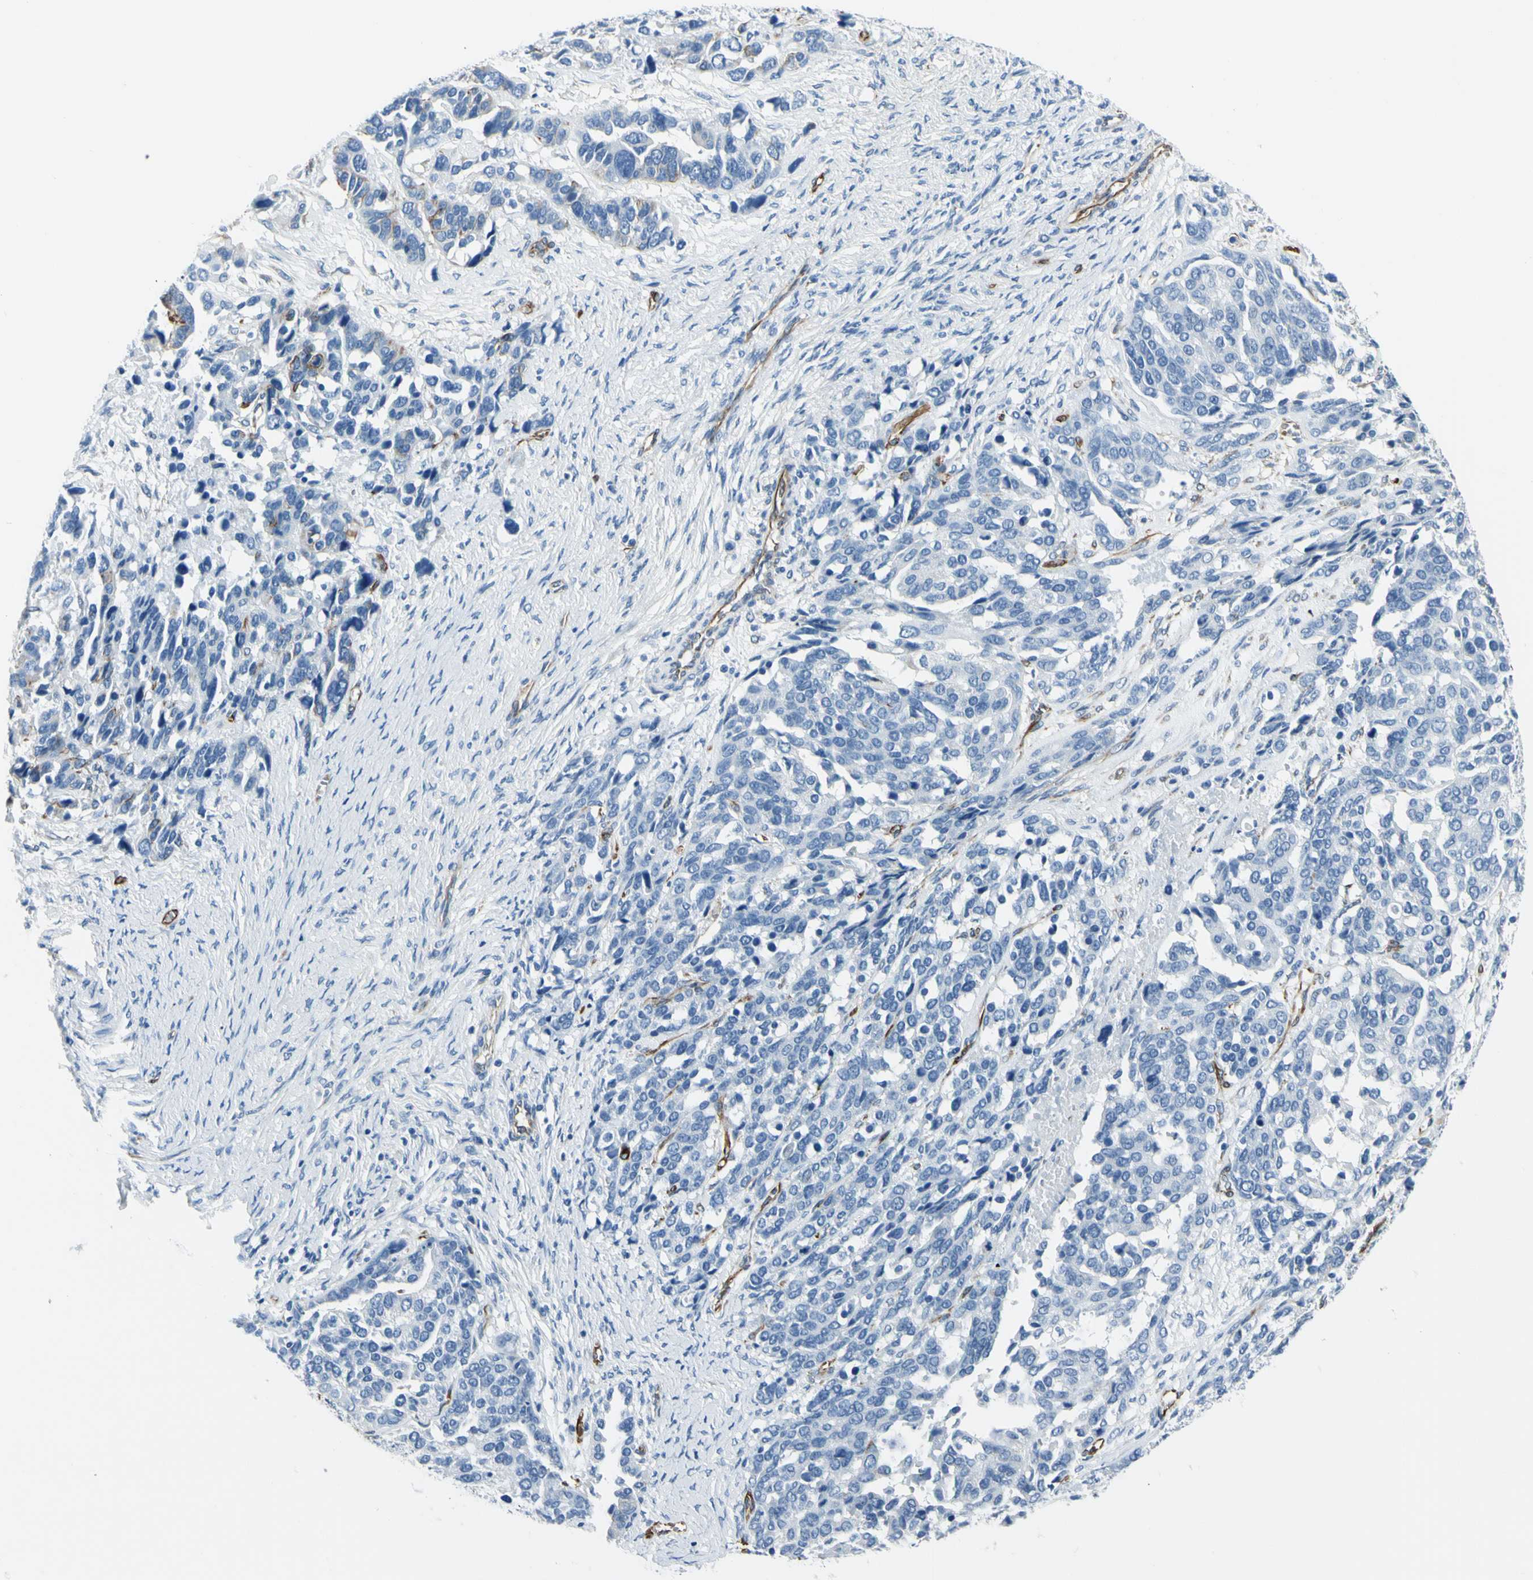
{"staining": {"intensity": "negative", "quantity": "none", "location": "none"}, "tissue": "ovarian cancer", "cell_type": "Tumor cells", "image_type": "cancer", "snomed": [{"axis": "morphology", "description": "Cystadenocarcinoma, serous, NOS"}, {"axis": "topography", "description": "Ovary"}], "caption": "Human ovarian cancer stained for a protein using immunohistochemistry (IHC) exhibits no expression in tumor cells.", "gene": "PTH2R", "patient": {"sex": "female", "age": 44}}